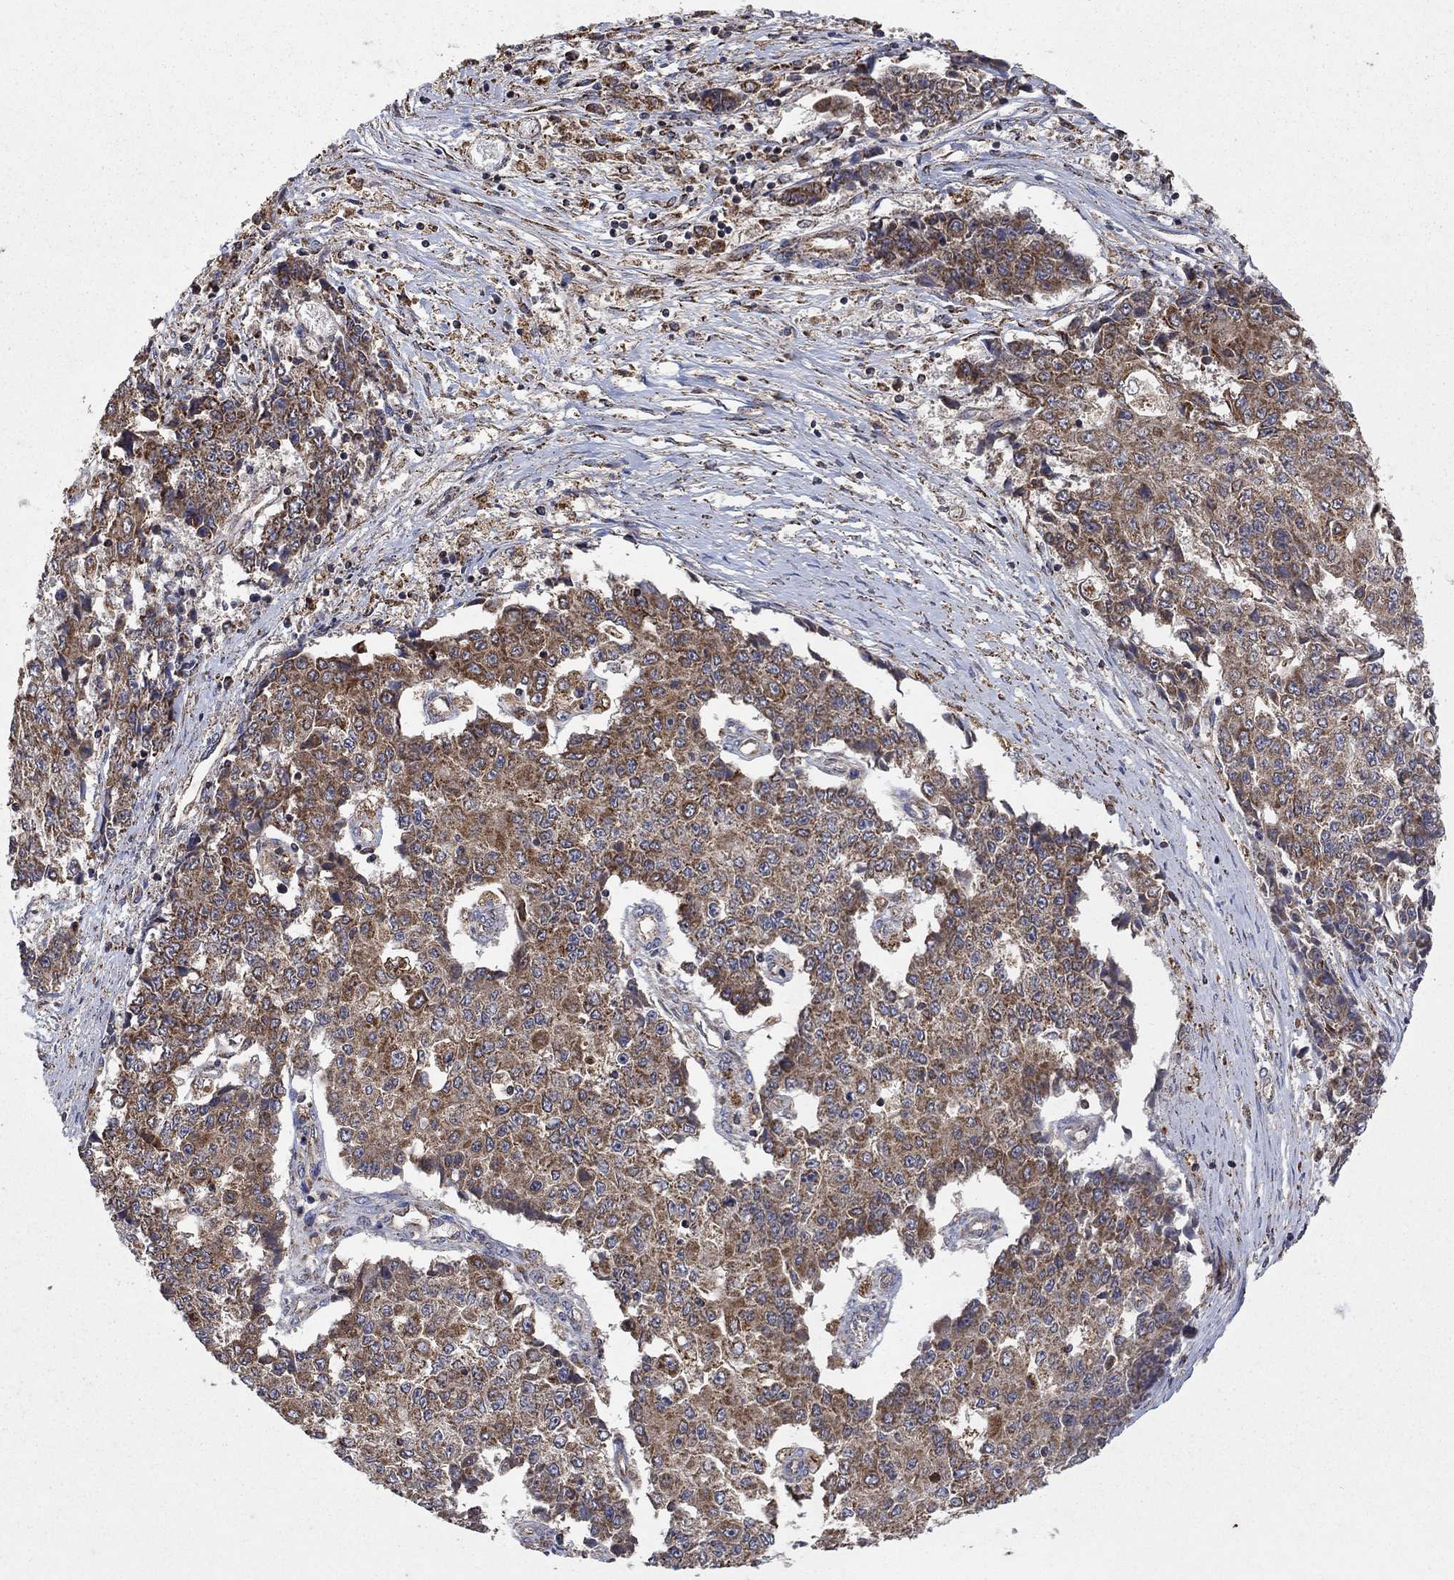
{"staining": {"intensity": "moderate", "quantity": ">75%", "location": "cytoplasmic/membranous"}, "tissue": "ovarian cancer", "cell_type": "Tumor cells", "image_type": "cancer", "snomed": [{"axis": "morphology", "description": "Carcinoma, endometroid"}, {"axis": "topography", "description": "Ovary"}], "caption": "Tumor cells exhibit moderate cytoplasmic/membranous positivity in approximately >75% of cells in ovarian endometroid carcinoma. Using DAB (3,3'-diaminobenzidine) (brown) and hematoxylin (blue) stains, captured at high magnification using brightfield microscopy.", "gene": "DPH1", "patient": {"sex": "female", "age": 42}}